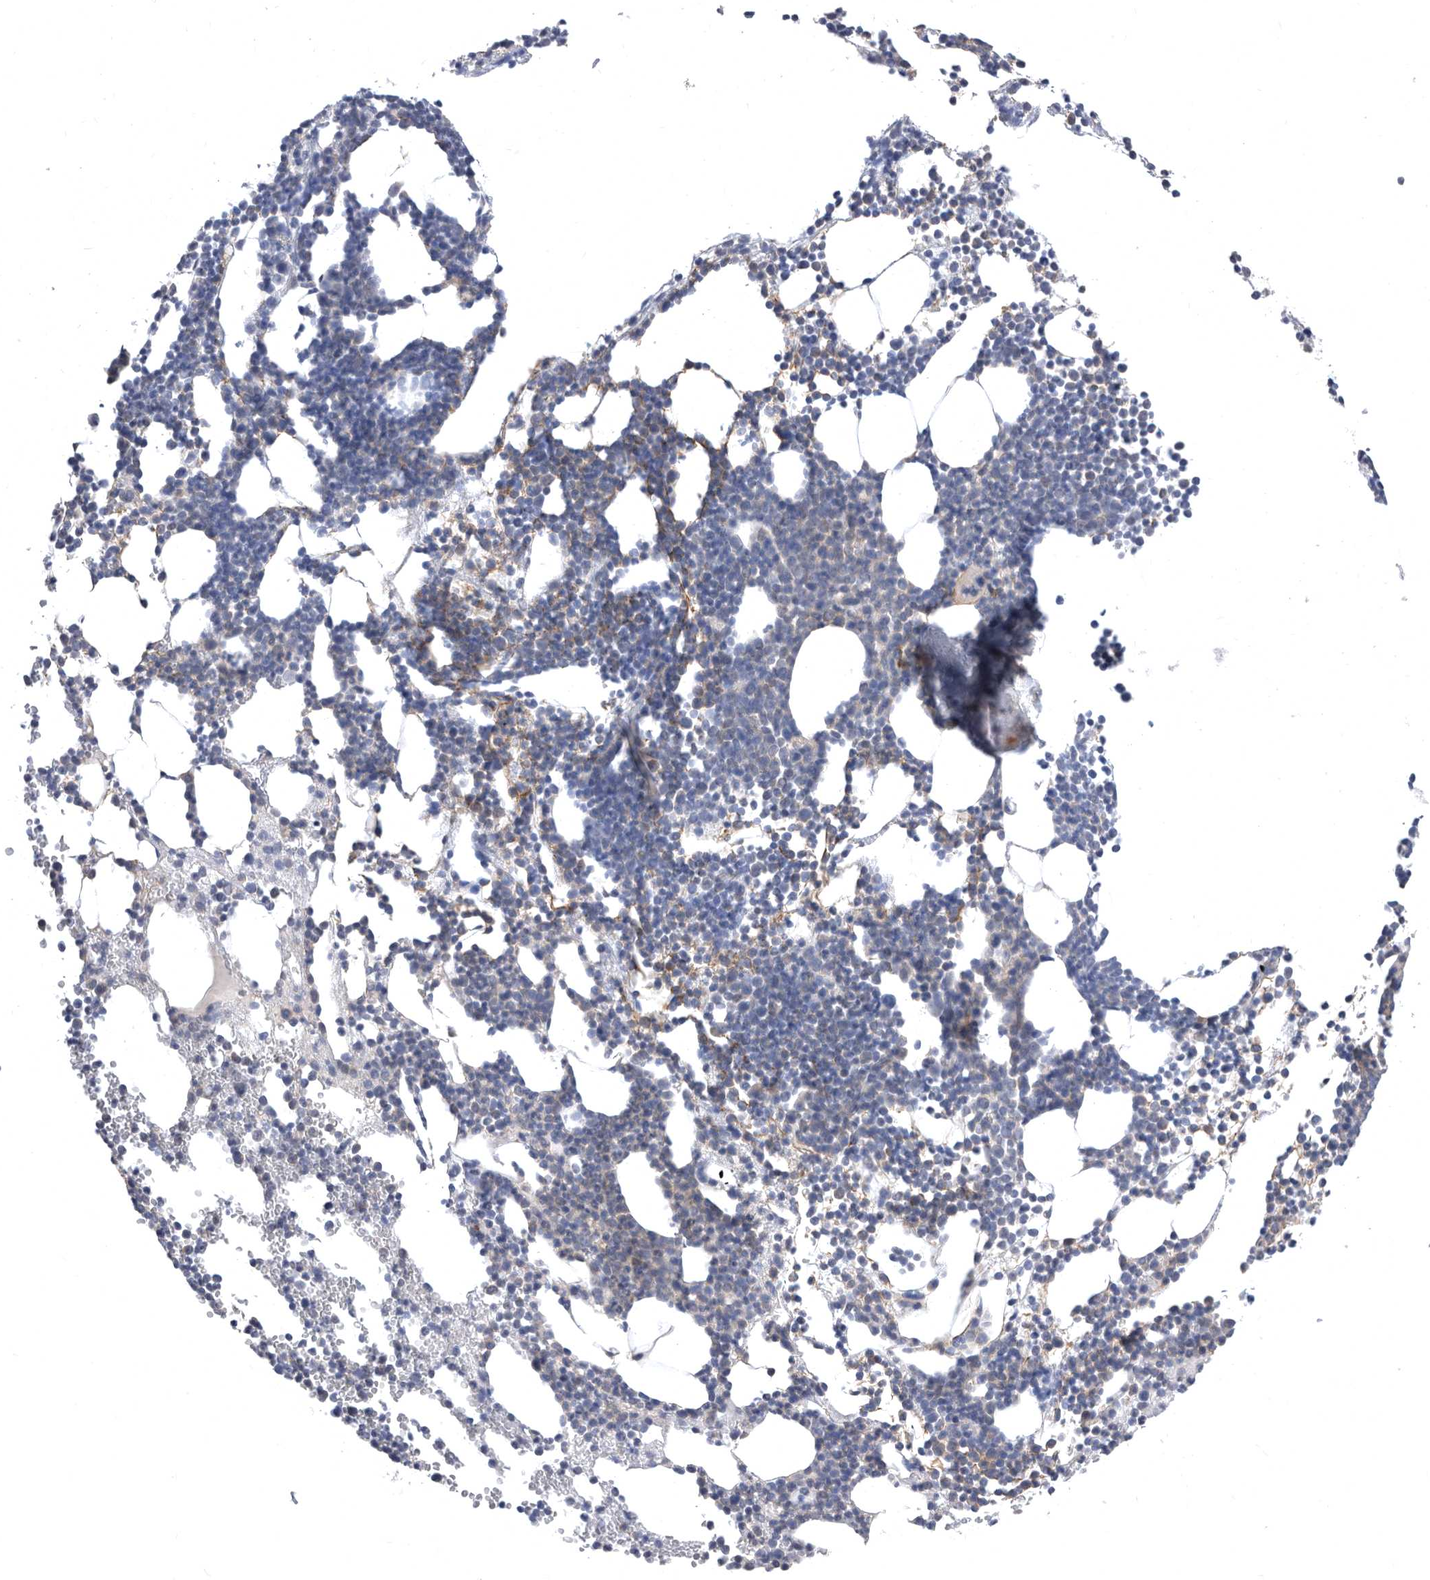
{"staining": {"intensity": "weak", "quantity": "<25%", "location": "cytoplasmic/membranous"}, "tissue": "bone marrow", "cell_type": "Hematopoietic cells", "image_type": "normal", "snomed": [{"axis": "morphology", "description": "Normal tissue, NOS"}, {"axis": "topography", "description": "Bone marrow"}], "caption": "Immunohistochemistry (IHC) photomicrograph of normal bone marrow: human bone marrow stained with DAB (3,3'-diaminobenzidine) reveals no significant protein positivity in hematopoietic cells. The staining was performed using DAB to visualize the protein expression in brown, while the nuclei were stained in blue with hematoxylin (Magnification: 20x).", "gene": "CCT4", "patient": {"sex": "female", "age": 67}}